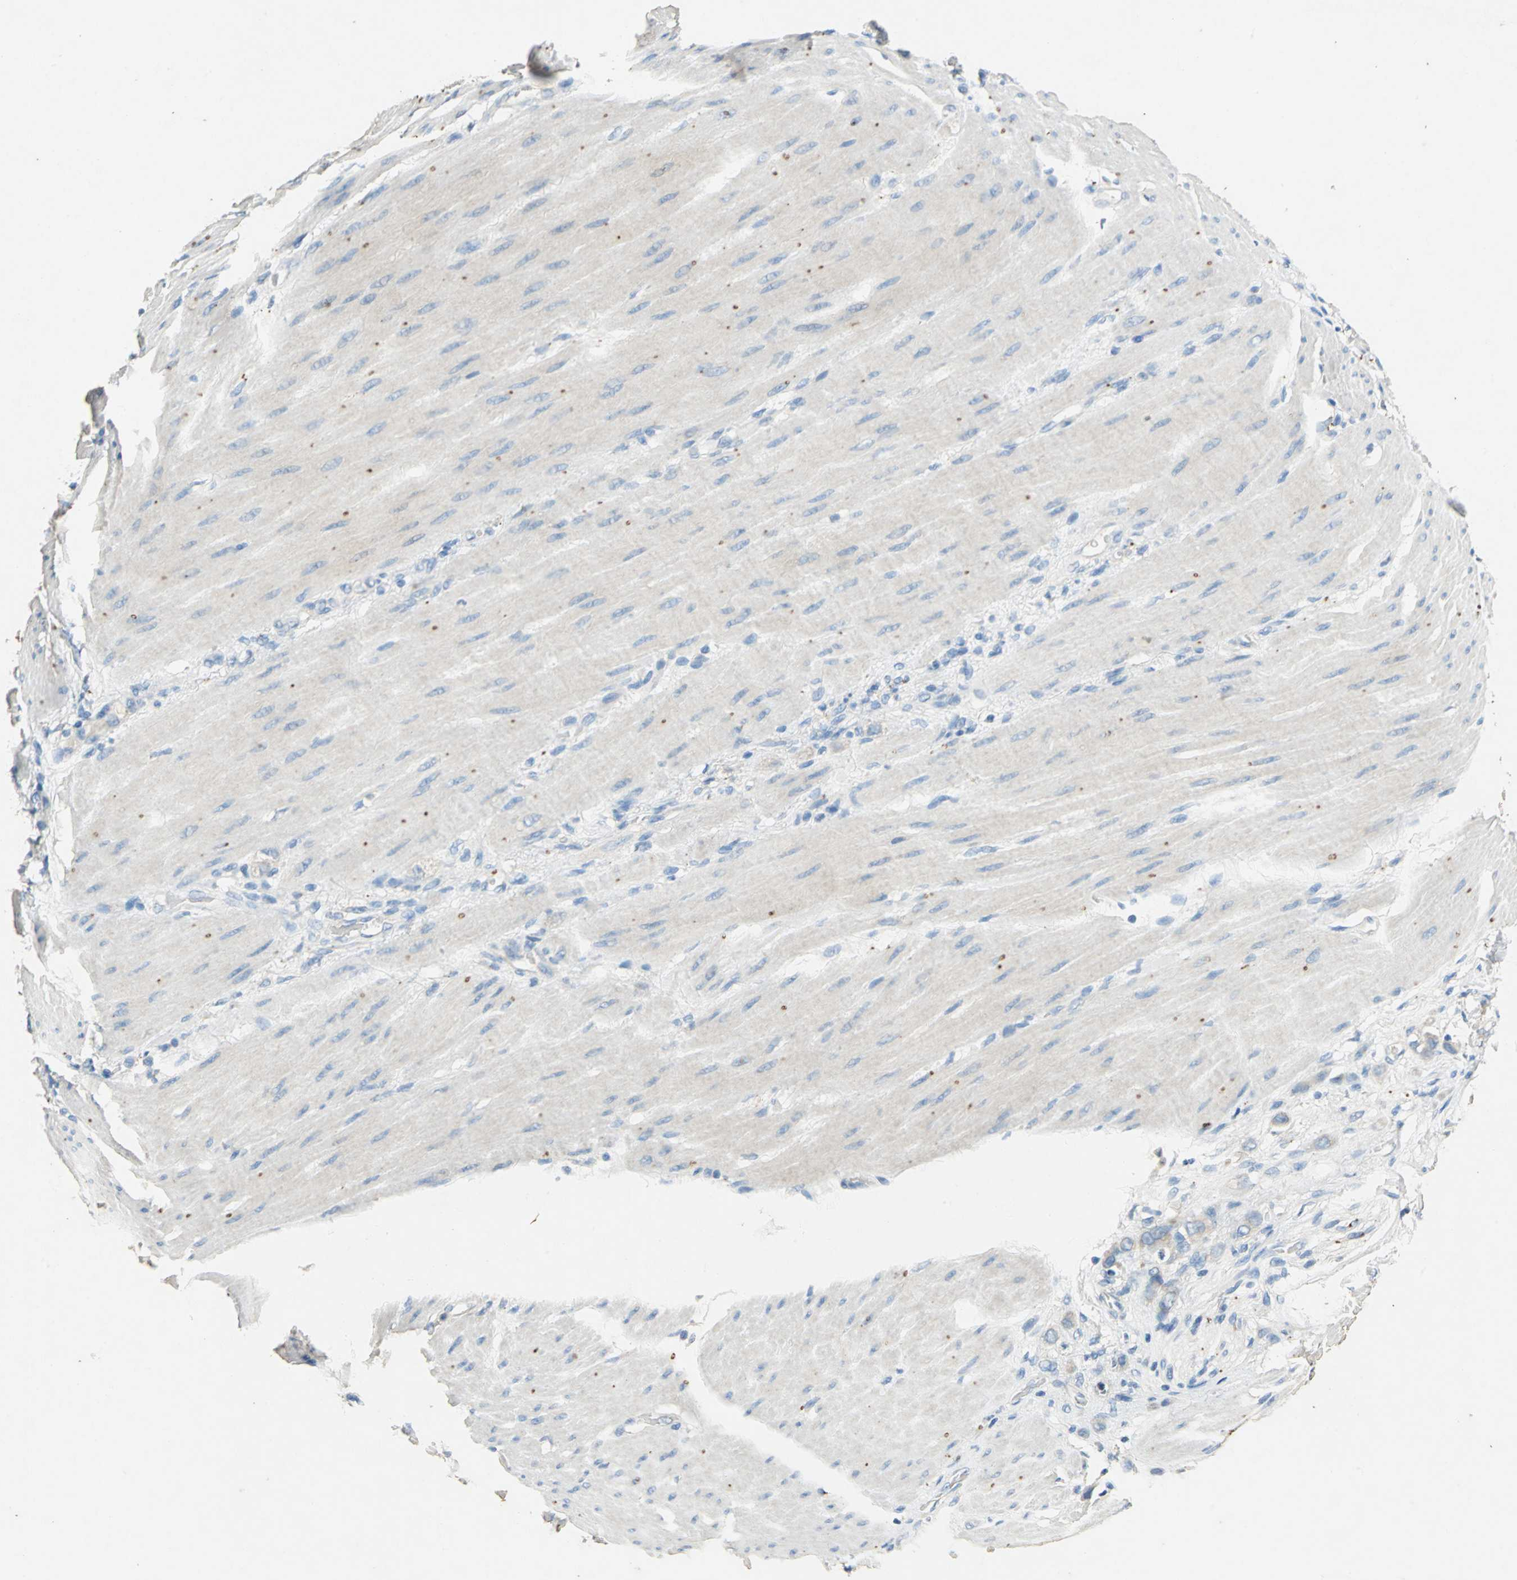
{"staining": {"intensity": "negative", "quantity": "none", "location": "none"}, "tissue": "stomach cancer", "cell_type": "Tumor cells", "image_type": "cancer", "snomed": [{"axis": "morphology", "description": "Normal tissue, NOS"}, {"axis": "morphology", "description": "Adenocarcinoma, NOS"}, {"axis": "topography", "description": "Stomach"}], "caption": "This is an immunohistochemistry (IHC) micrograph of human stomach cancer (adenocarcinoma). There is no expression in tumor cells.", "gene": "ADAMTS5", "patient": {"sex": "male", "age": 82}}